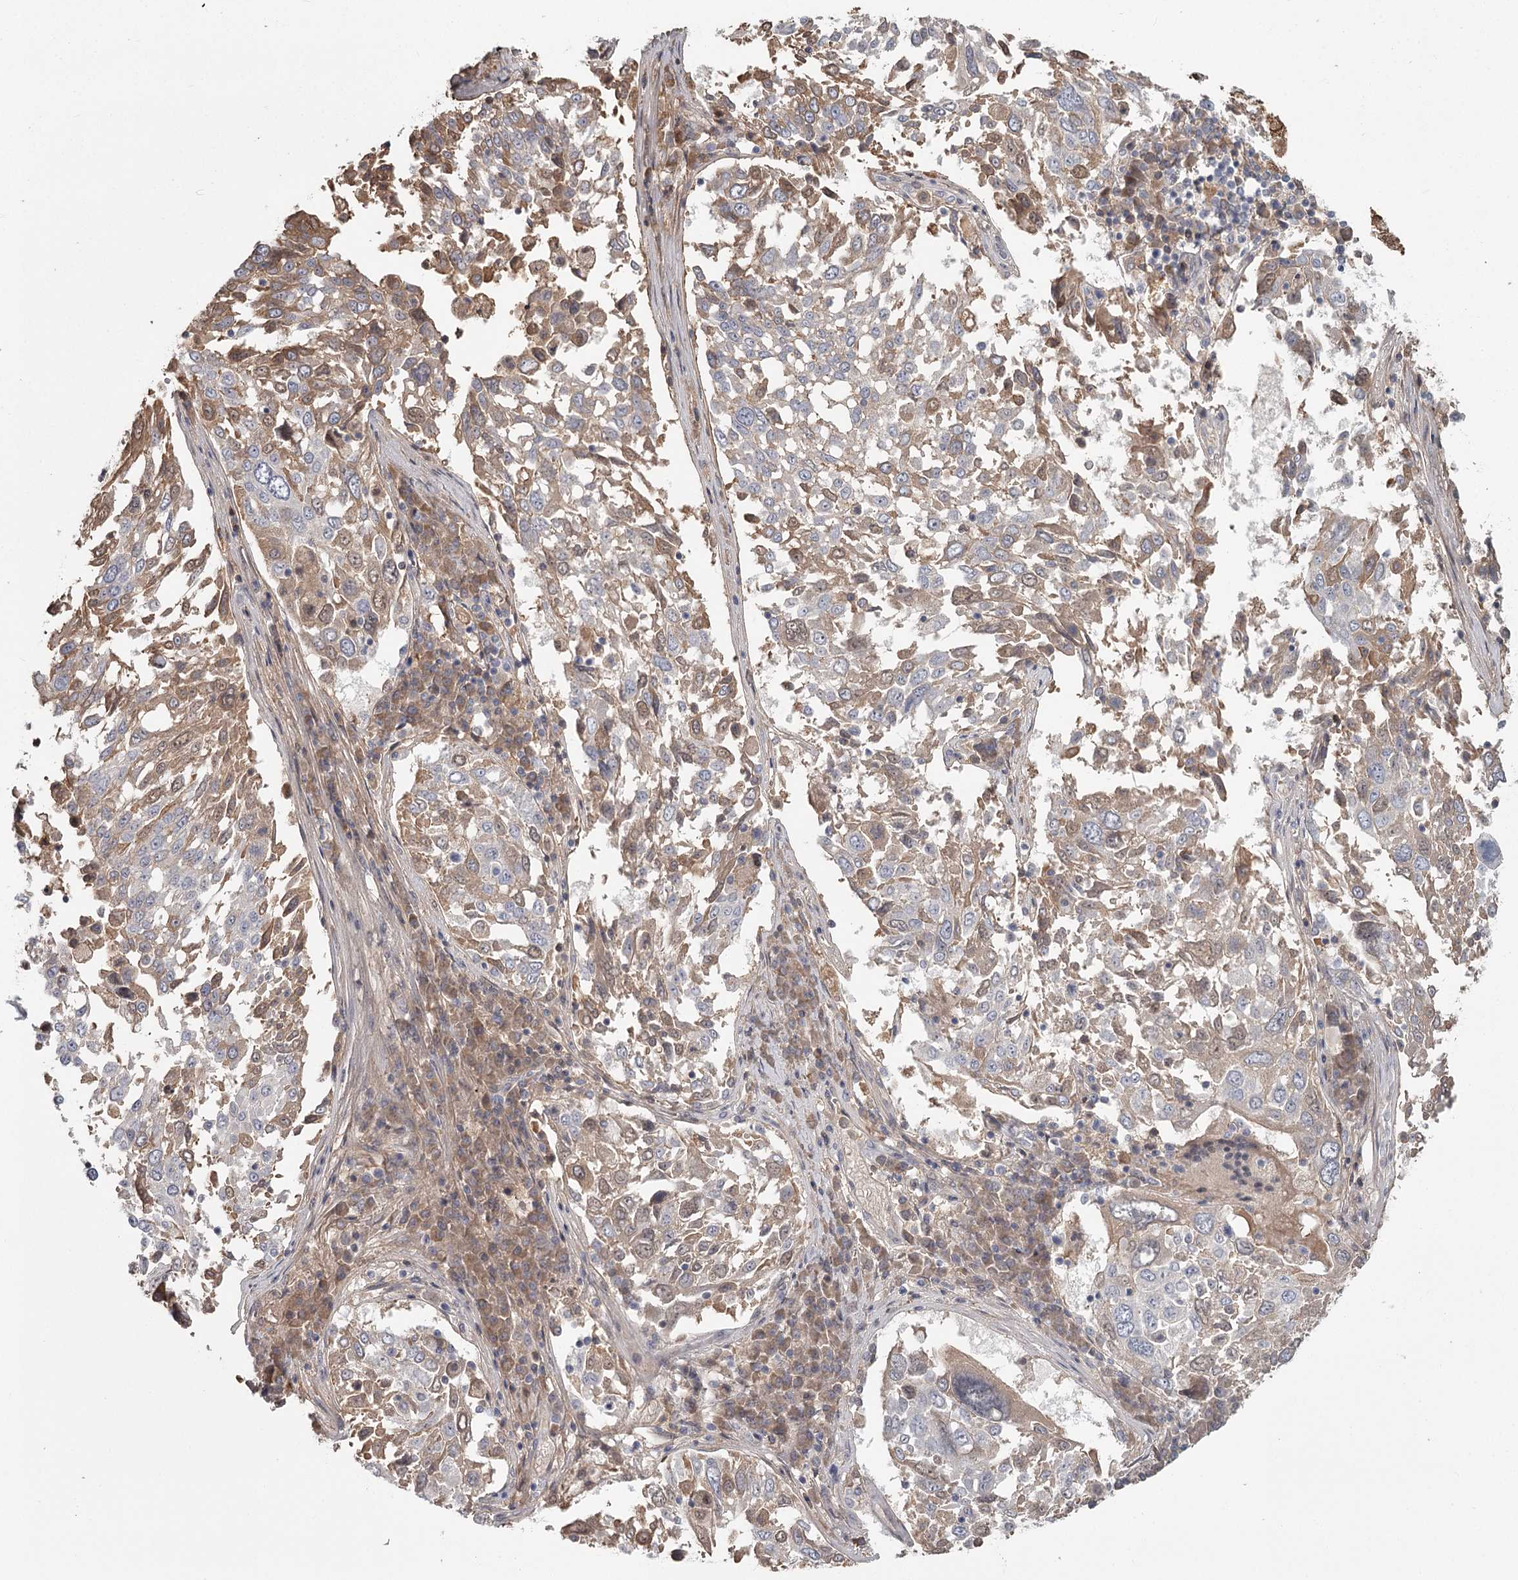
{"staining": {"intensity": "moderate", "quantity": "<25%", "location": "cytoplasmic/membranous"}, "tissue": "lung cancer", "cell_type": "Tumor cells", "image_type": "cancer", "snomed": [{"axis": "morphology", "description": "Squamous cell carcinoma, NOS"}, {"axis": "topography", "description": "Lung"}], "caption": "This photomicrograph displays IHC staining of squamous cell carcinoma (lung), with low moderate cytoplasmic/membranous positivity in approximately <25% of tumor cells.", "gene": "DHRS9", "patient": {"sex": "male", "age": 65}}